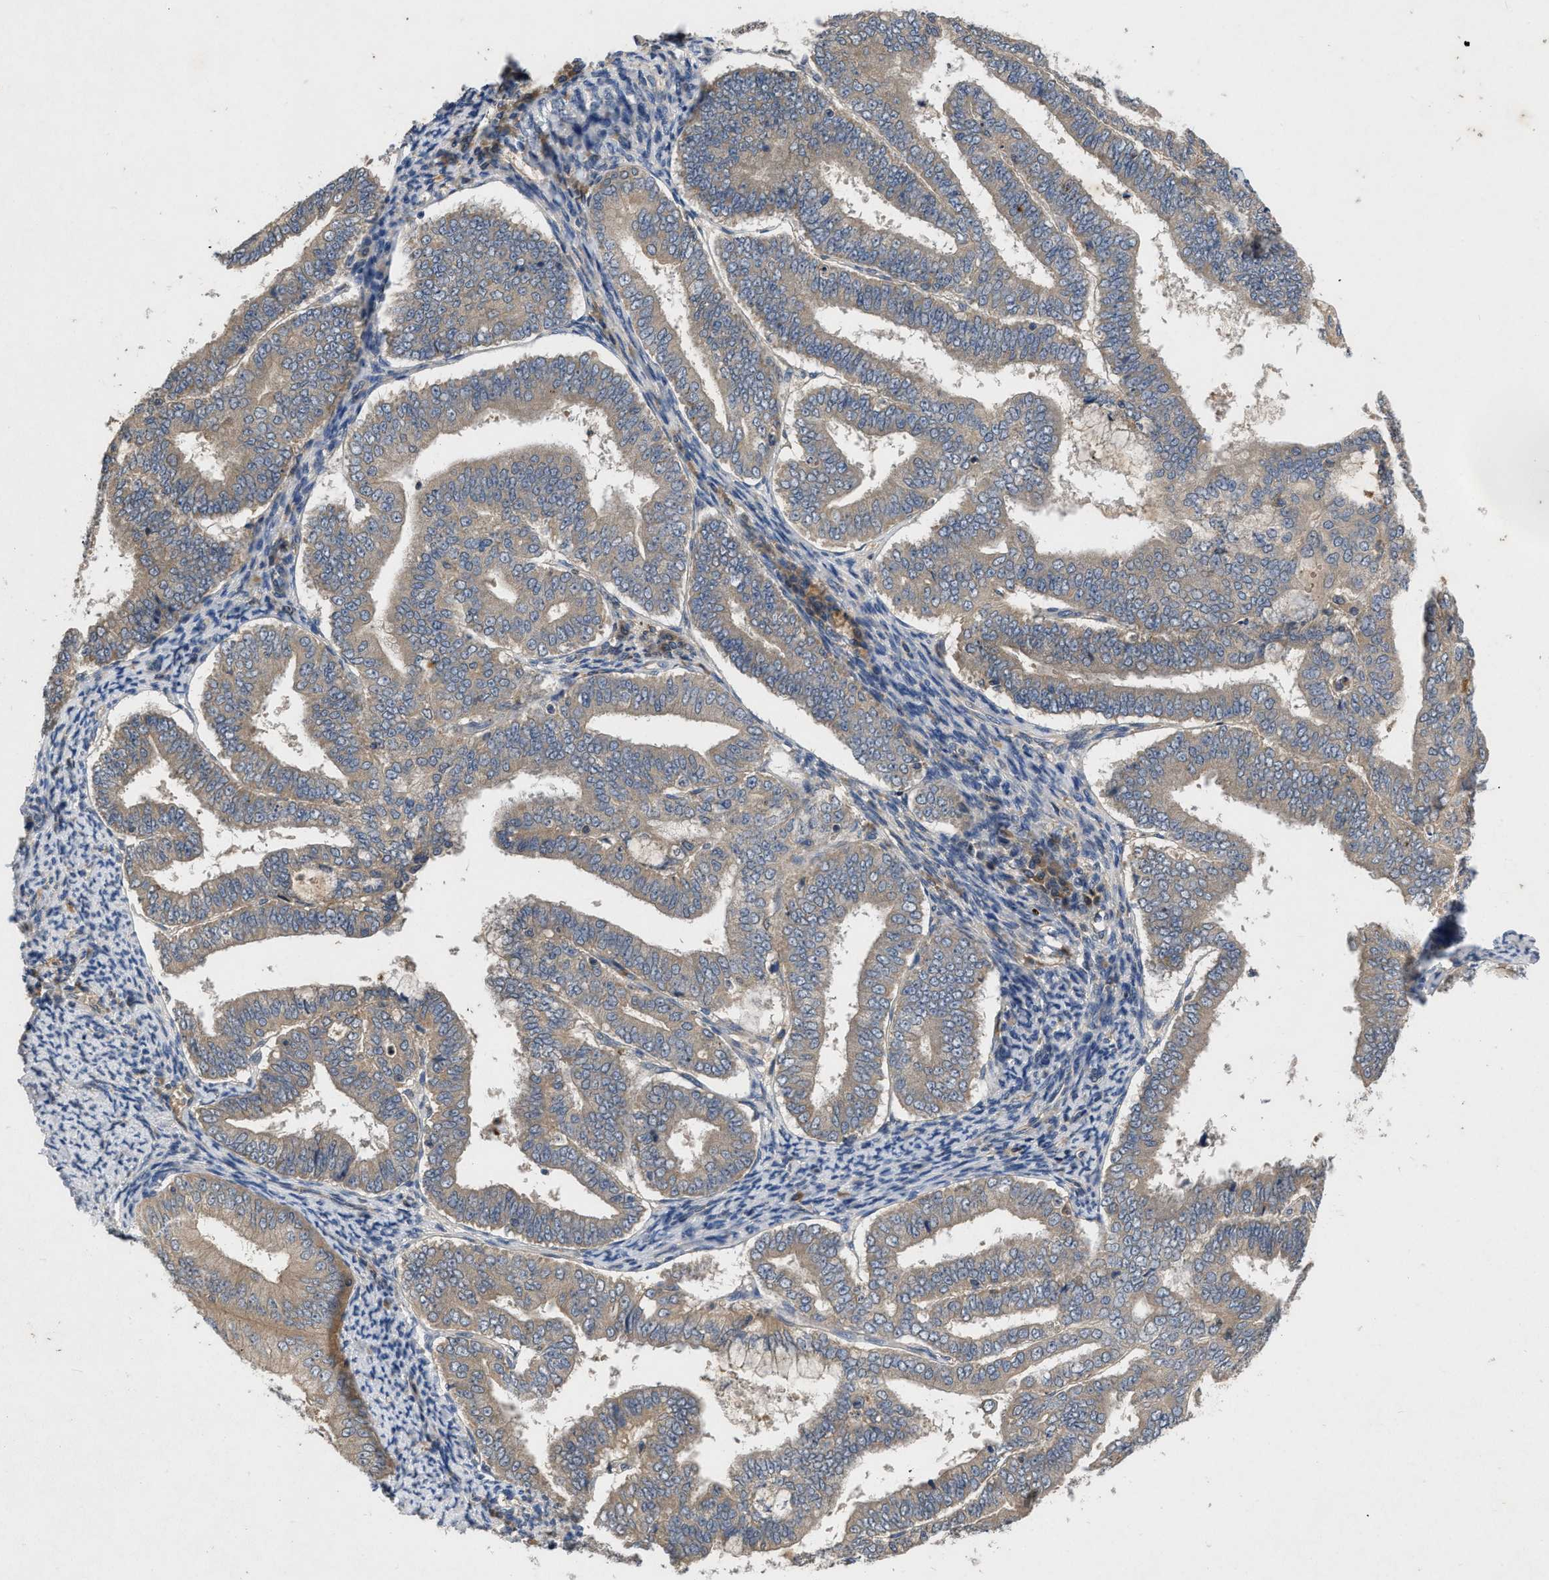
{"staining": {"intensity": "weak", "quantity": ">75%", "location": "cytoplasmic/membranous"}, "tissue": "endometrial cancer", "cell_type": "Tumor cells", "image_type": "cancer", "snomed": [{"axis": "morphology", "description": "Adenocarcinoma, NOS"}, {"axis": "topography", "description": "Endometrium"}], "caption": "Endometrial cancer stained with IHC exhibits weak cytoplasmic/membranous expression in approximately >75% of tumor cells. (DAB (3,3'-diaminobenzidine) IHC with brightfield microscopy, high magnification).", "gene": "VPS4A", "patient": {"sex": "female", "age": 63}}